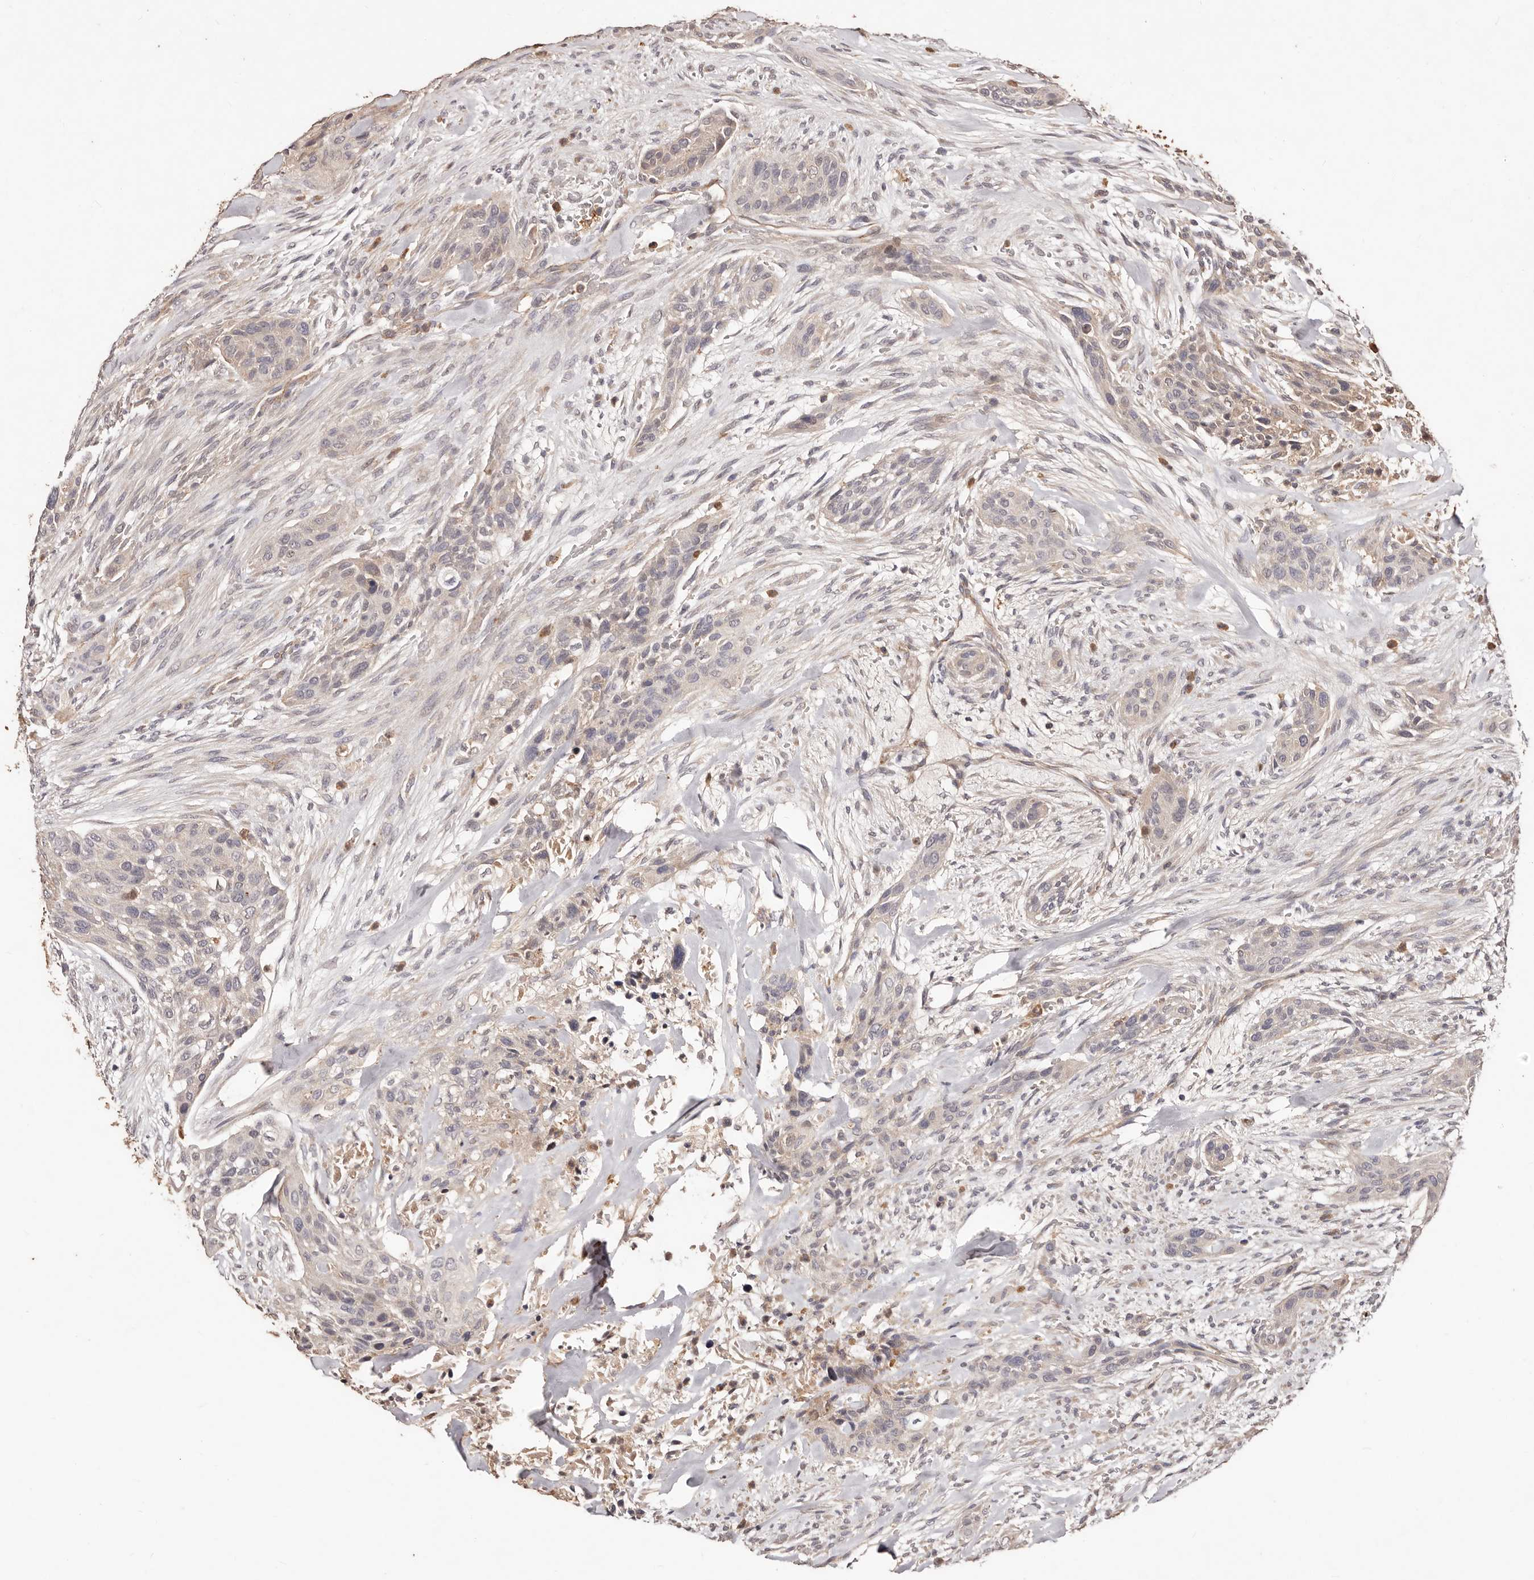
{"staining": {"intensity": "negative", "quantity": "none", "location": "none"}, "tissue": "urothelial cancer", "cell_type": "Tumor cells", "image_type": "cancer", "snomed": [{"axis": "morphology", "description": "Urothelial carcinoma, High grade"}, {"axis": "topography", "description": "Urinary bladder"}], "caption": "Immunohistochemistry (IHC) image of human urothelial cancer stained for a protein (brown), which shows no staining in tumor cells.", "gene": "CCL14", "patient": {"sex": "male", "age": 35}}